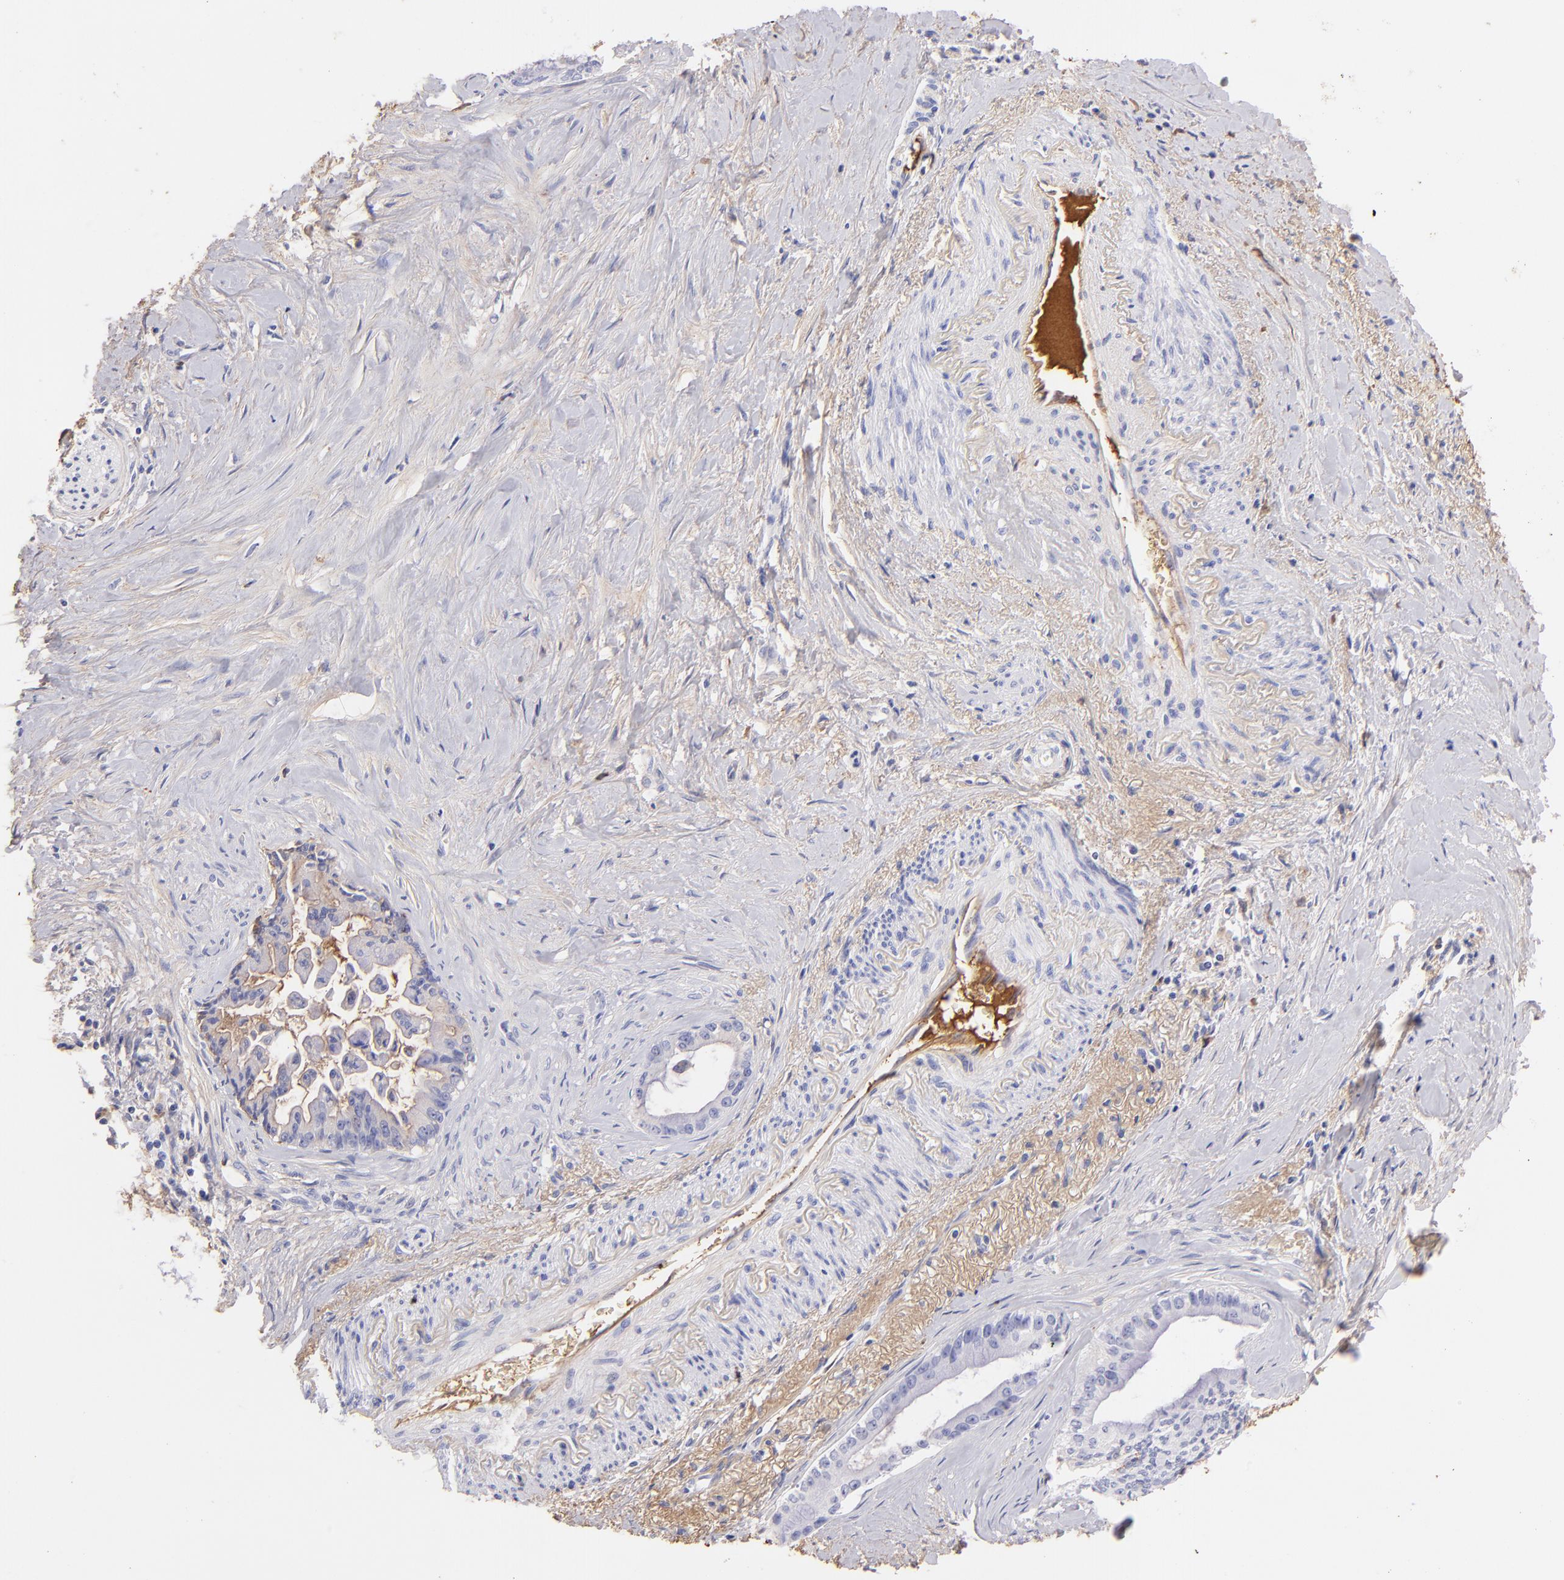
{"staining": {"intensity": "moderate", "quantity": "<25%", "location": "cytoplasmic/membranous"}, "tissue": "pancreatic cancer", "cell_type": "Tumor cells", "image_type": "cancer", "snomed": [{"axis": "morphology", "description": "Adenocarcinoma, NOS"}, {"axis": "topography", "description": "Pancreas"}], "caption": "Pancreatic cancer (adenocarcinoma) was stained to show a protein in brown. There is low levels of moderate cytoplasmic/membranous expression in about <25% of tumor cells. (IHC, brightfield microscopy, high magnification).", "gene": "FGB", "patient": {"sex": "male", "age": 59}}